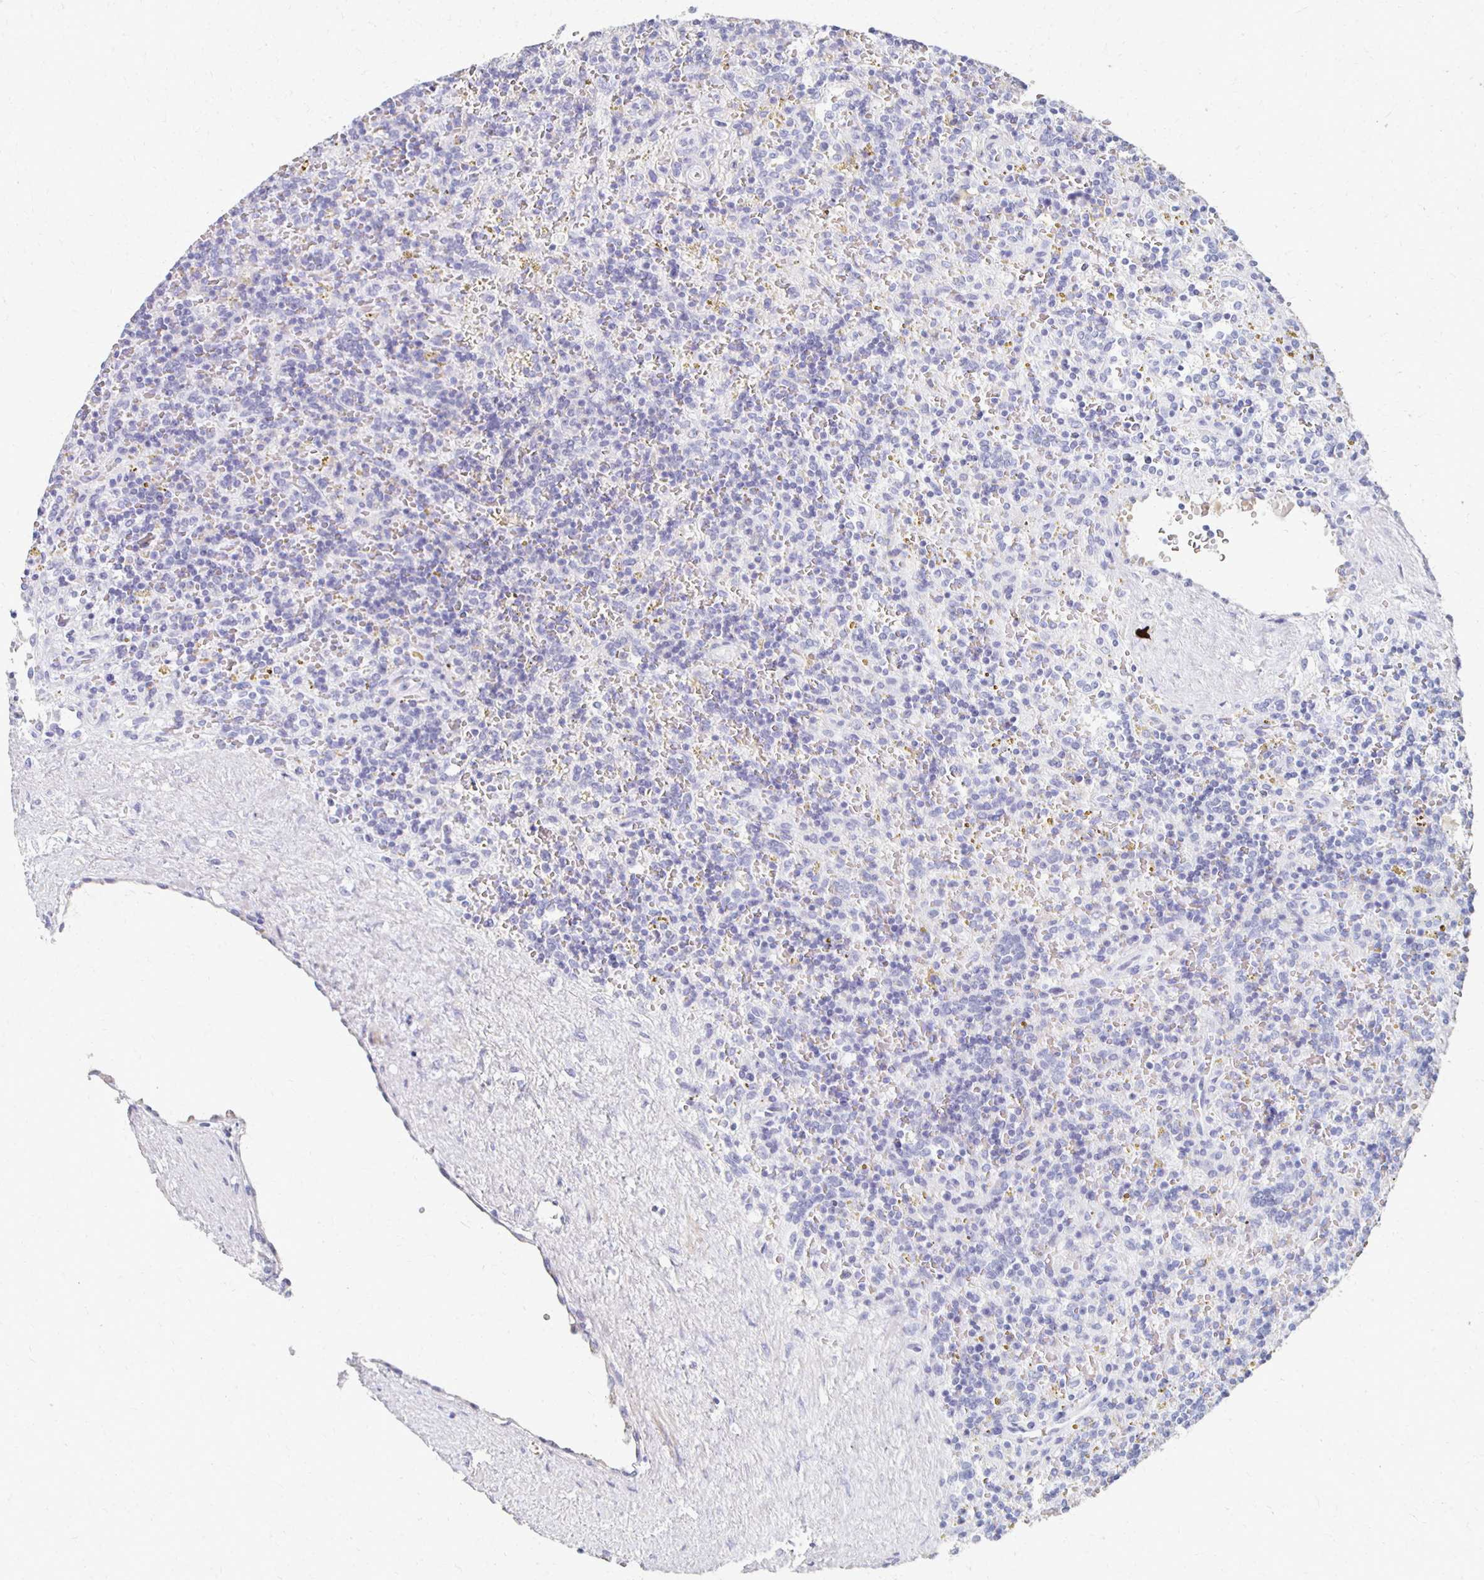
{"staining": {"intensity": "negative", "quantity": "none", "location": "none"}, "tissue": "lymphoma", "cell_type": "Tumor cells", "image_type": "cancer", "snomed": [{"axis": "morphology", "description": "Malignant lymphoma, non-Hodgkin's type, Low grade"}, {"axis": "topography", "description": "Spleen"}], "caption": "Immunohistochemistry image of human low-grade malignant lymphoma, non-Hodgkin's type stained for a protein (brown), which demonstrates no positivity in tumor cells.", "gene": "CXCR2", "patient": {"sex": "male", "age": 67}}